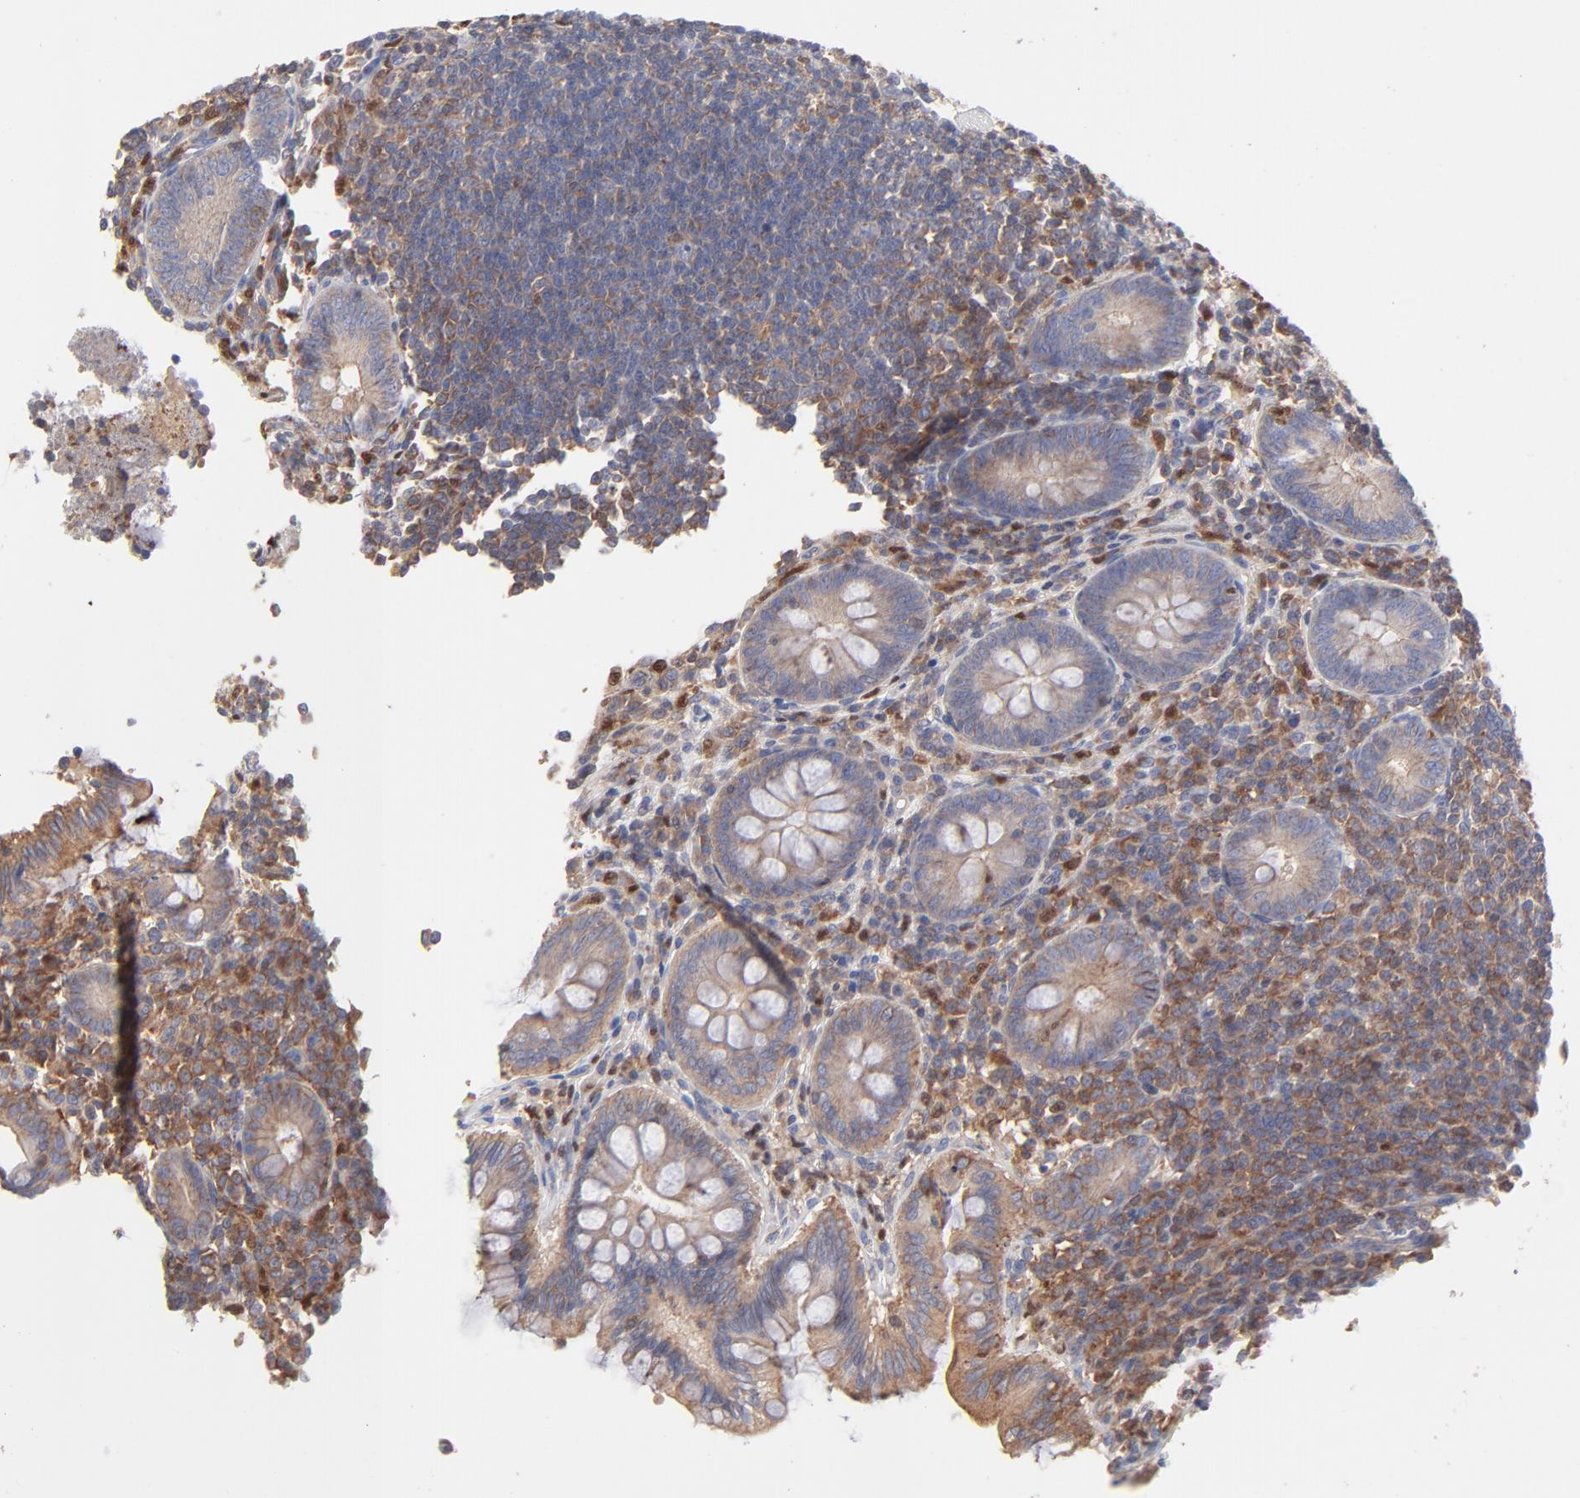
{"staining": {"intensity": "negative", "quantity": "none", "location": "none"}, "tissue": "appendix", "cell_type": "Glandular cells", "image_type": "normal", "snomed": [{"axis": "morphology", "description": "Normal tissue, NOS"}, {"axis": "topography", "description": "Appendix"}], "caption": "Human appendix stained for a protein using immunohistochemistry (IHC) reveals no positivity in glandular cells.", "gene": "ARHGEF6", "patient": {"sex": "female", "age": 66}}